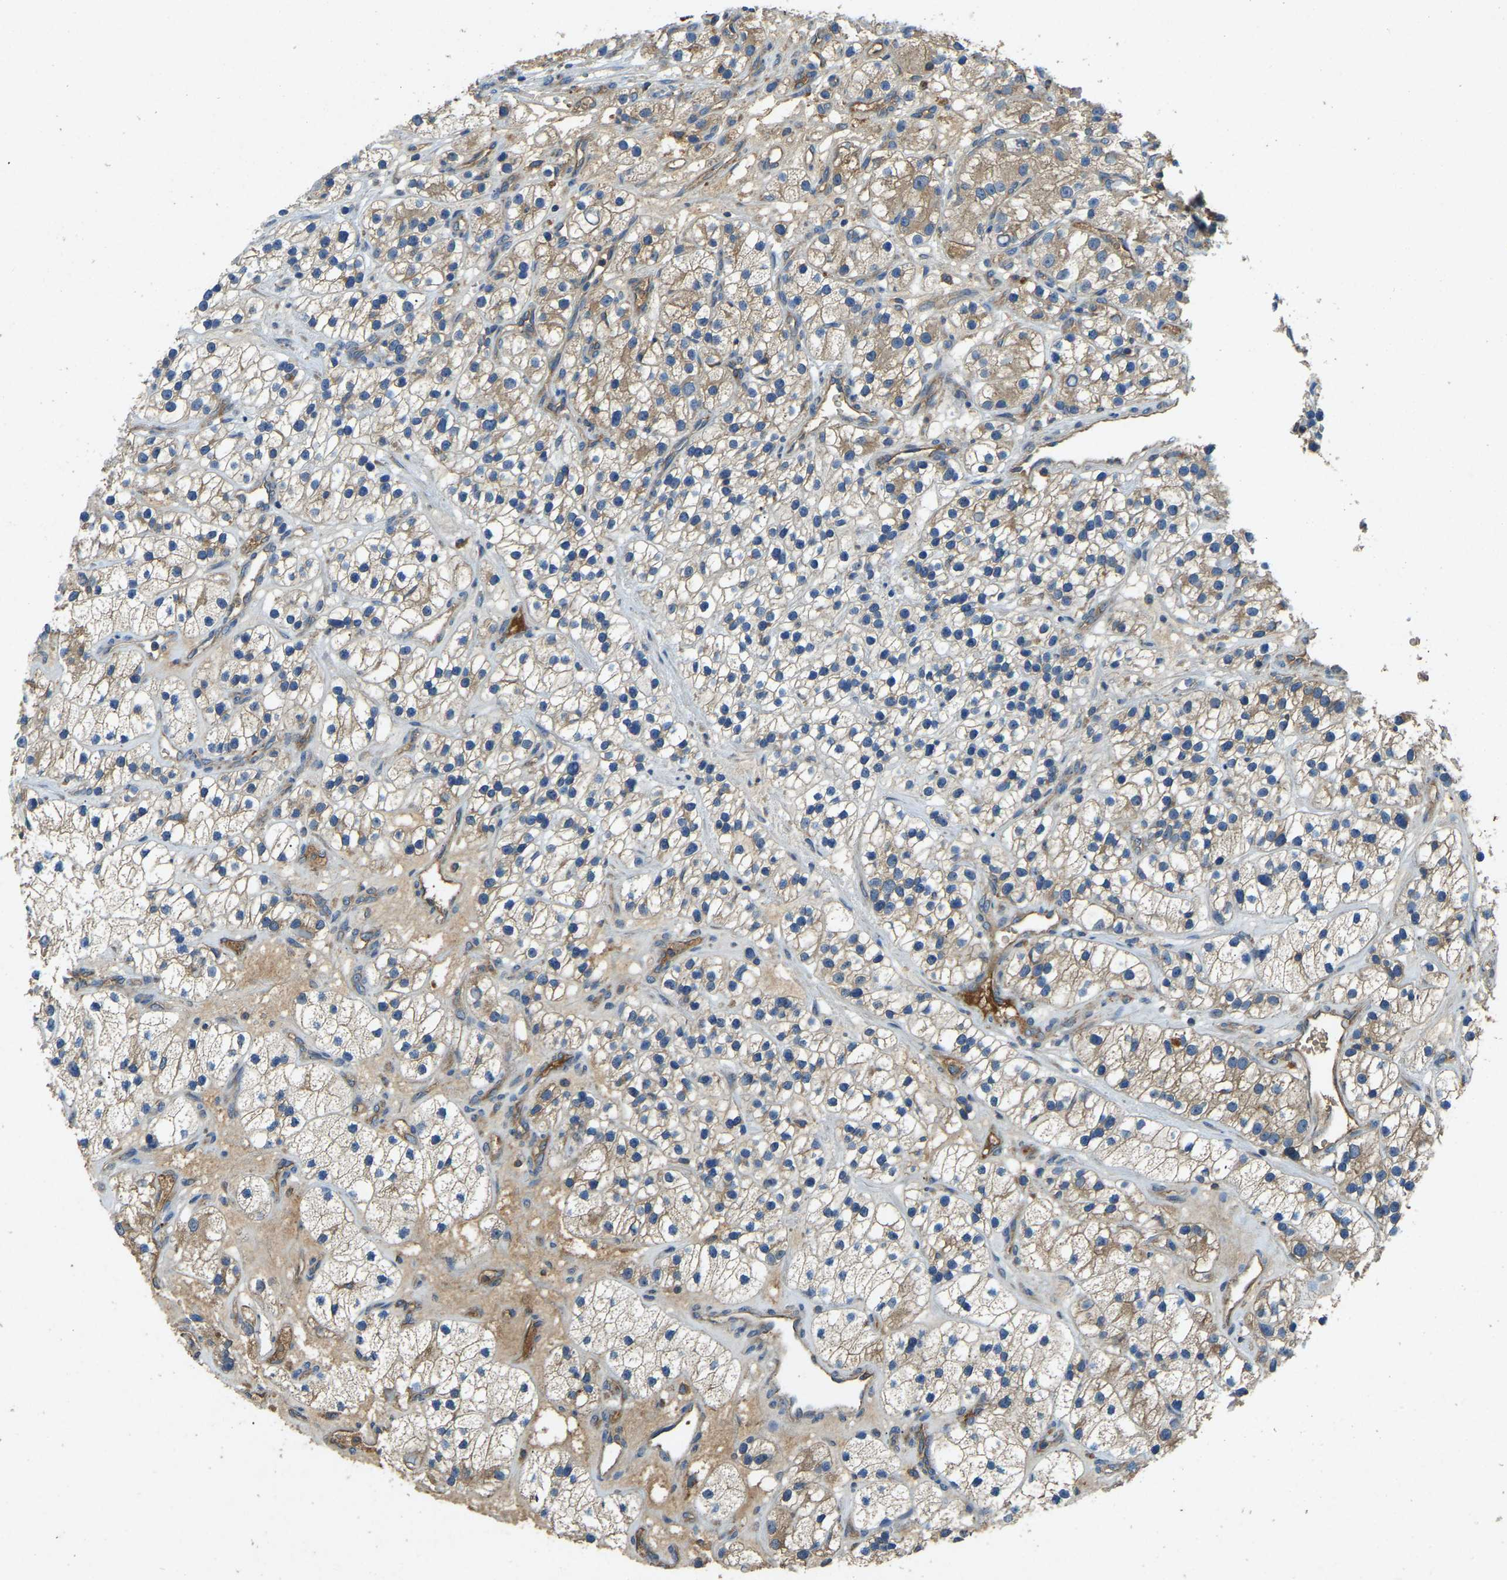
{"staining": {"intensity": "moderate", "quantity": ">75%", "location": "cytoplasmic/membranous"}, "tissue": "renal cancer", "cell_type": "Tumor cells", "image_type": "cancer", "snomed": [{"axis": "morphology", "description": "Adenocarcinoma, NOS"}, {"axis": "topography", "description": "Kidney"}], "caption": "Protein analysis of renal adenocarcinoma tissue shows moderate cytoplasmic/membranous staining in approximately >75% of tumor cells. (IHC, brightfield microscopy, high magnification).", "gene": "ATP8B1", "patient": {"sex": "female", "age": 57}}